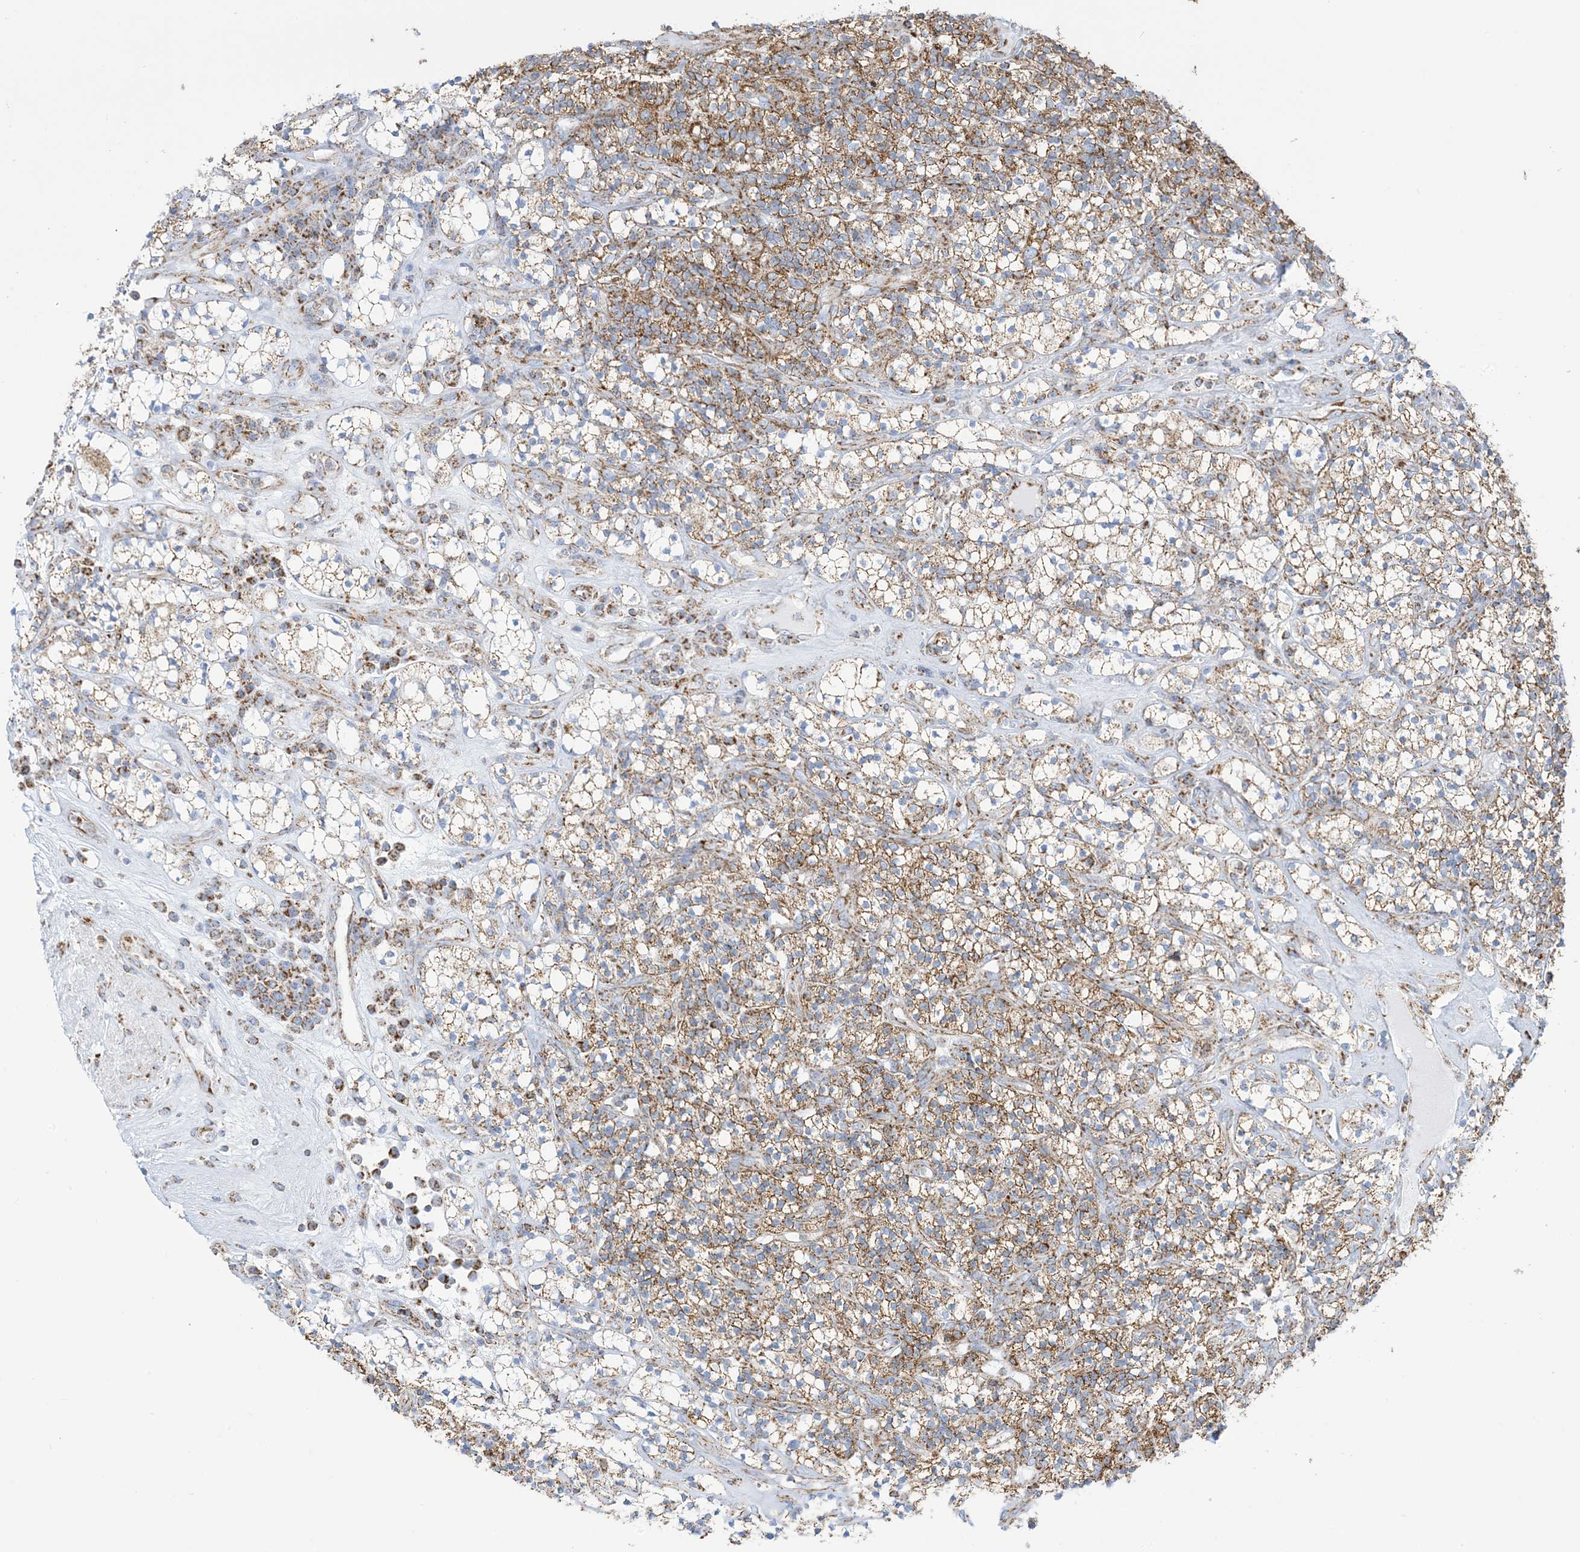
{"staining": {"intensity": "moderate", "quantity": ">75%", "location": "cytoplasmic/membranous"}, "tissue": "renal cancer", "cell_type": "Tumor cells", "image_type": "cancer", "snomed": [{"axis": "morphology", "description": "Adenocarcinoma, NOS"}, {"axis": "topography", "description": "Kidney"}], "caption": "The photomicrograph demonstrates a brown stain indicating the presence of a protein in the cytoplasmic/membranous of tumor cells in adenocarcinoma (renal).", "gene": "SAMM50", "patient": {"sex": "male", "age": 77}}